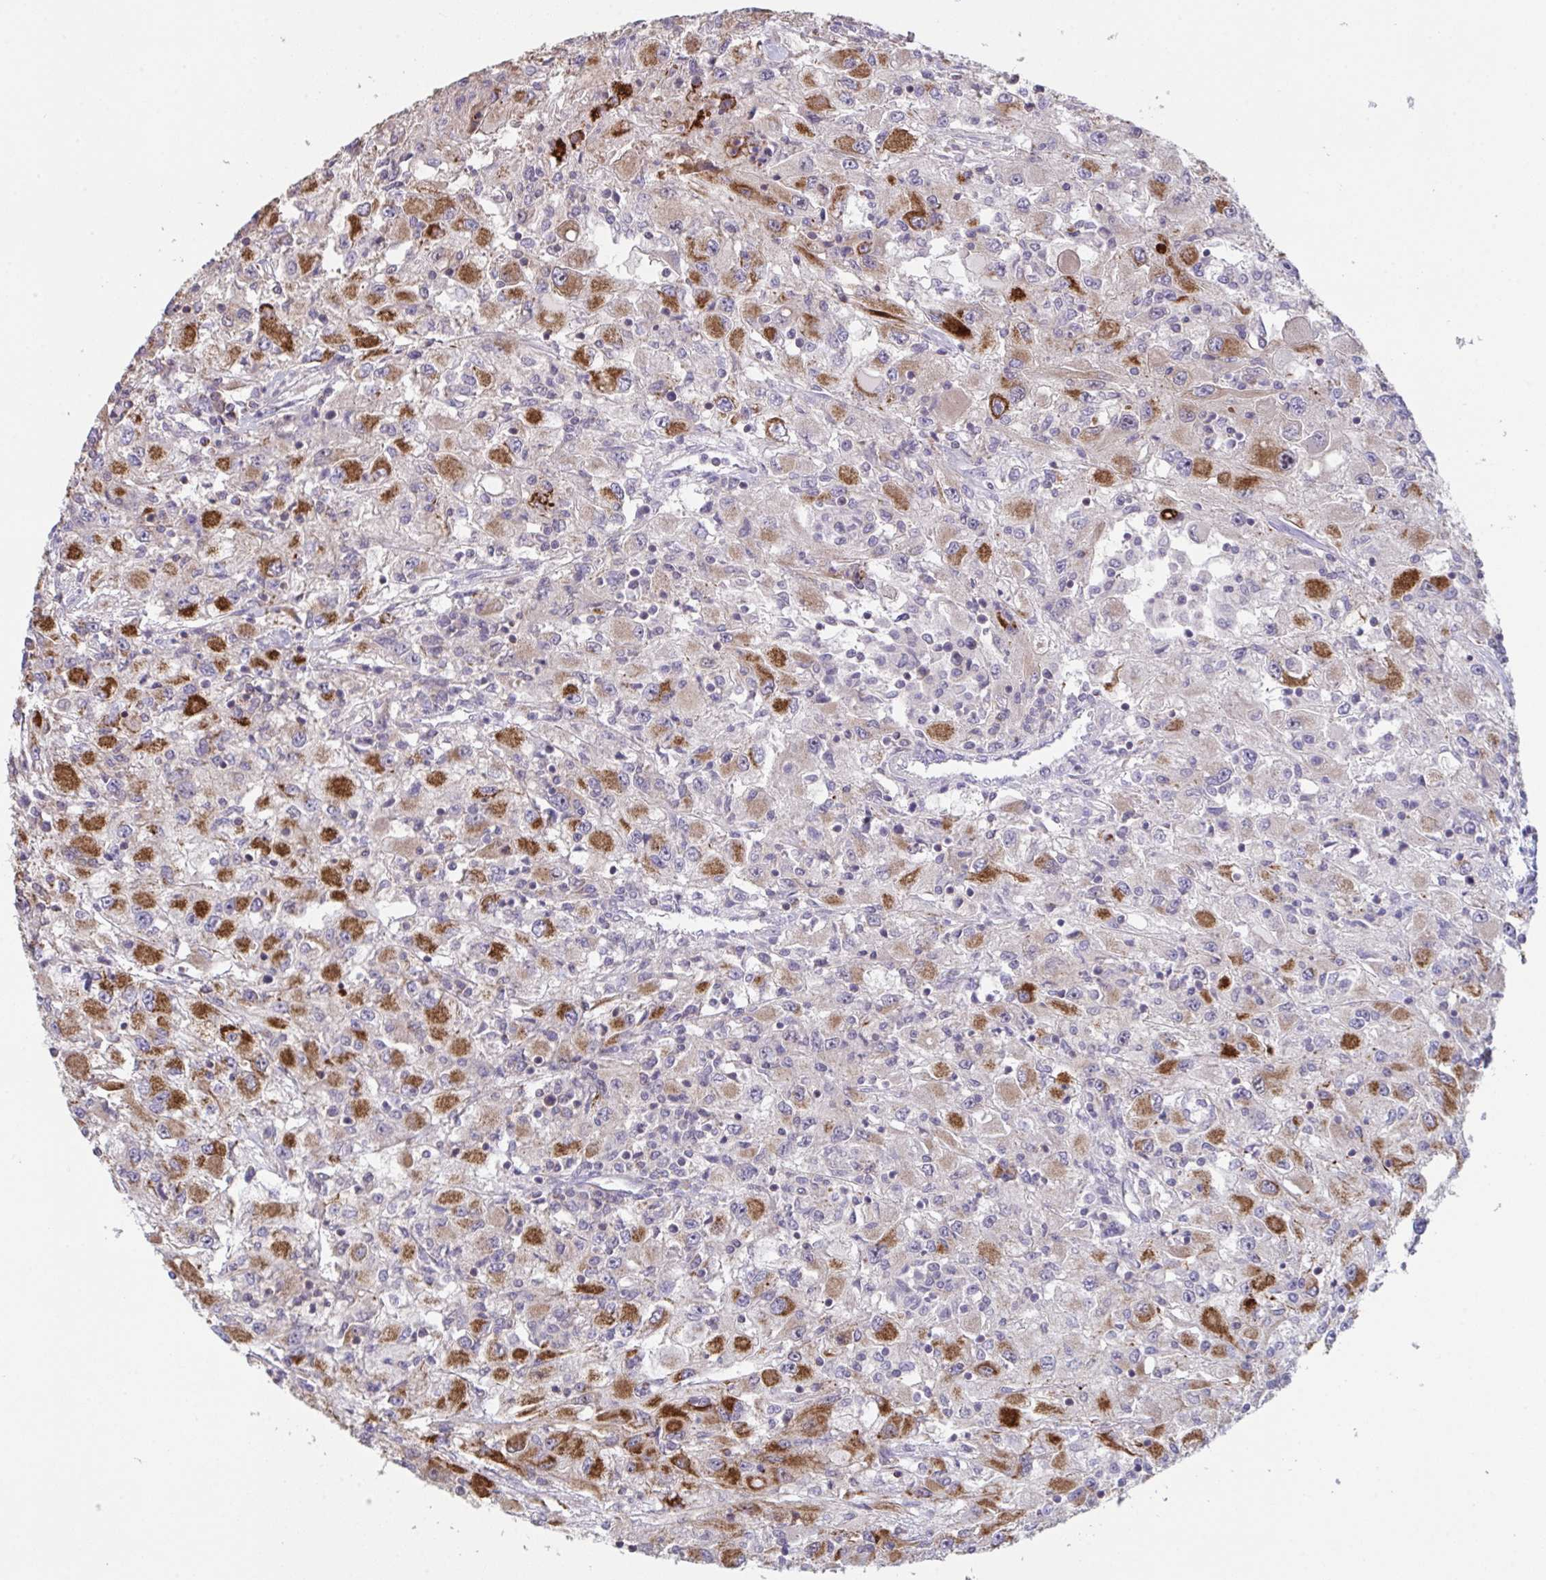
{"staining": {"intensity": "strong", "quantity": "25%-75%", "location": "cytoplasmic/membranous"}, "tissue": "renal cancer", "cell_type": "Tumor cells", "image_type": "cancer", "snomed": [{"axis": "morphology", "description": "Adenocarcinoma, NOS"}, {"axis": "topography", "description": "Kidney"}], "caption": "Protein expression analysis of renal cancer (adenocarcinoma) exhibits strong cytoplasmic/membranous expression in approximately 25%-75% of tumor cells.", "gene": "MICOS10", "patient": {"sex": "female", "age": 67}}